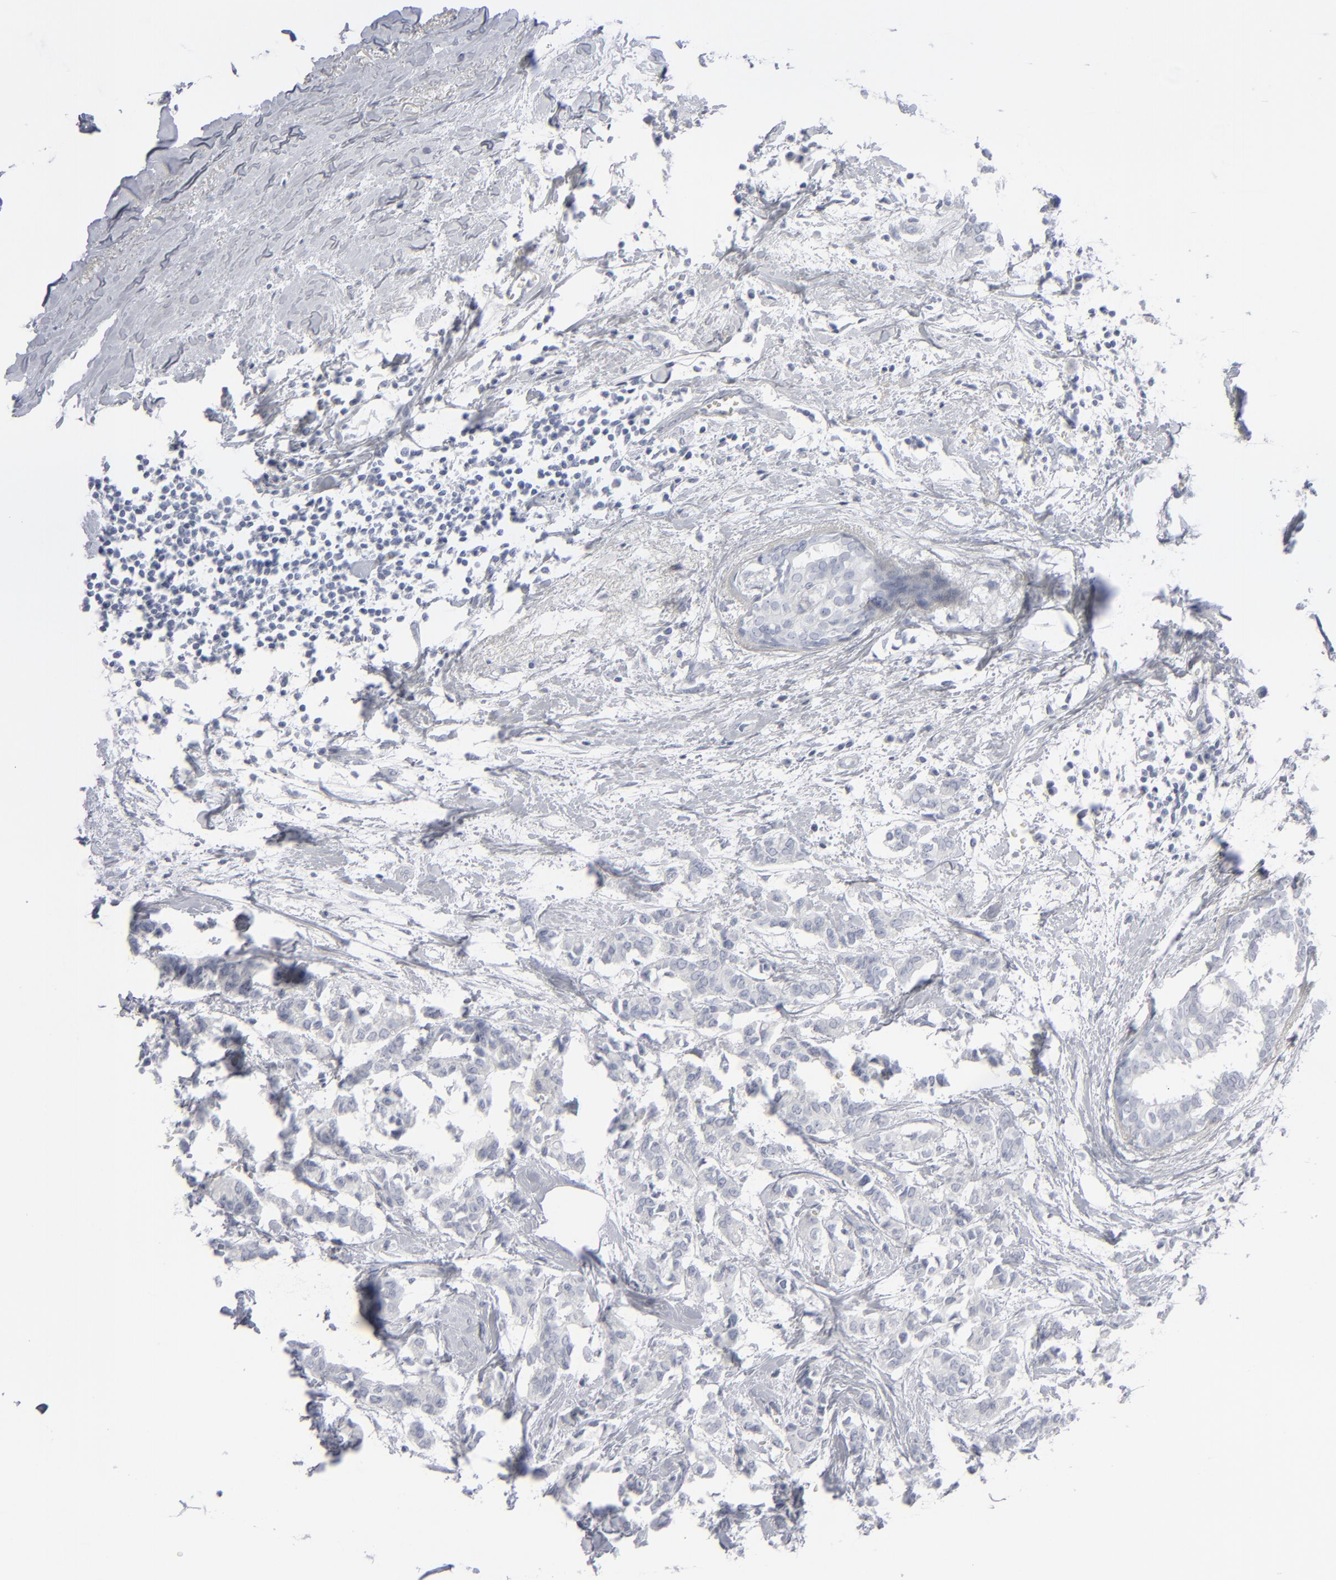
{"staining": {"intensity": "negative", "quantity": "none", "location": "none"}, "tissue": "breast cancer", "cell_type": "Tumor cells", "image_type": "cancer", "snomed": [{"axis": "morphology", "description": "Duct carcinoma"}, {"axis": "topography", "description": "Breast"}], "caption": "Immunohistochemistry photomicrograph of neoplastic tissue: human breast cancer (intraductal carcinoma) stained with DAB shows no significant protein staining in tumor cells.", "gene": "MSLN", "patient": {"sex": "female", "age": 84}}